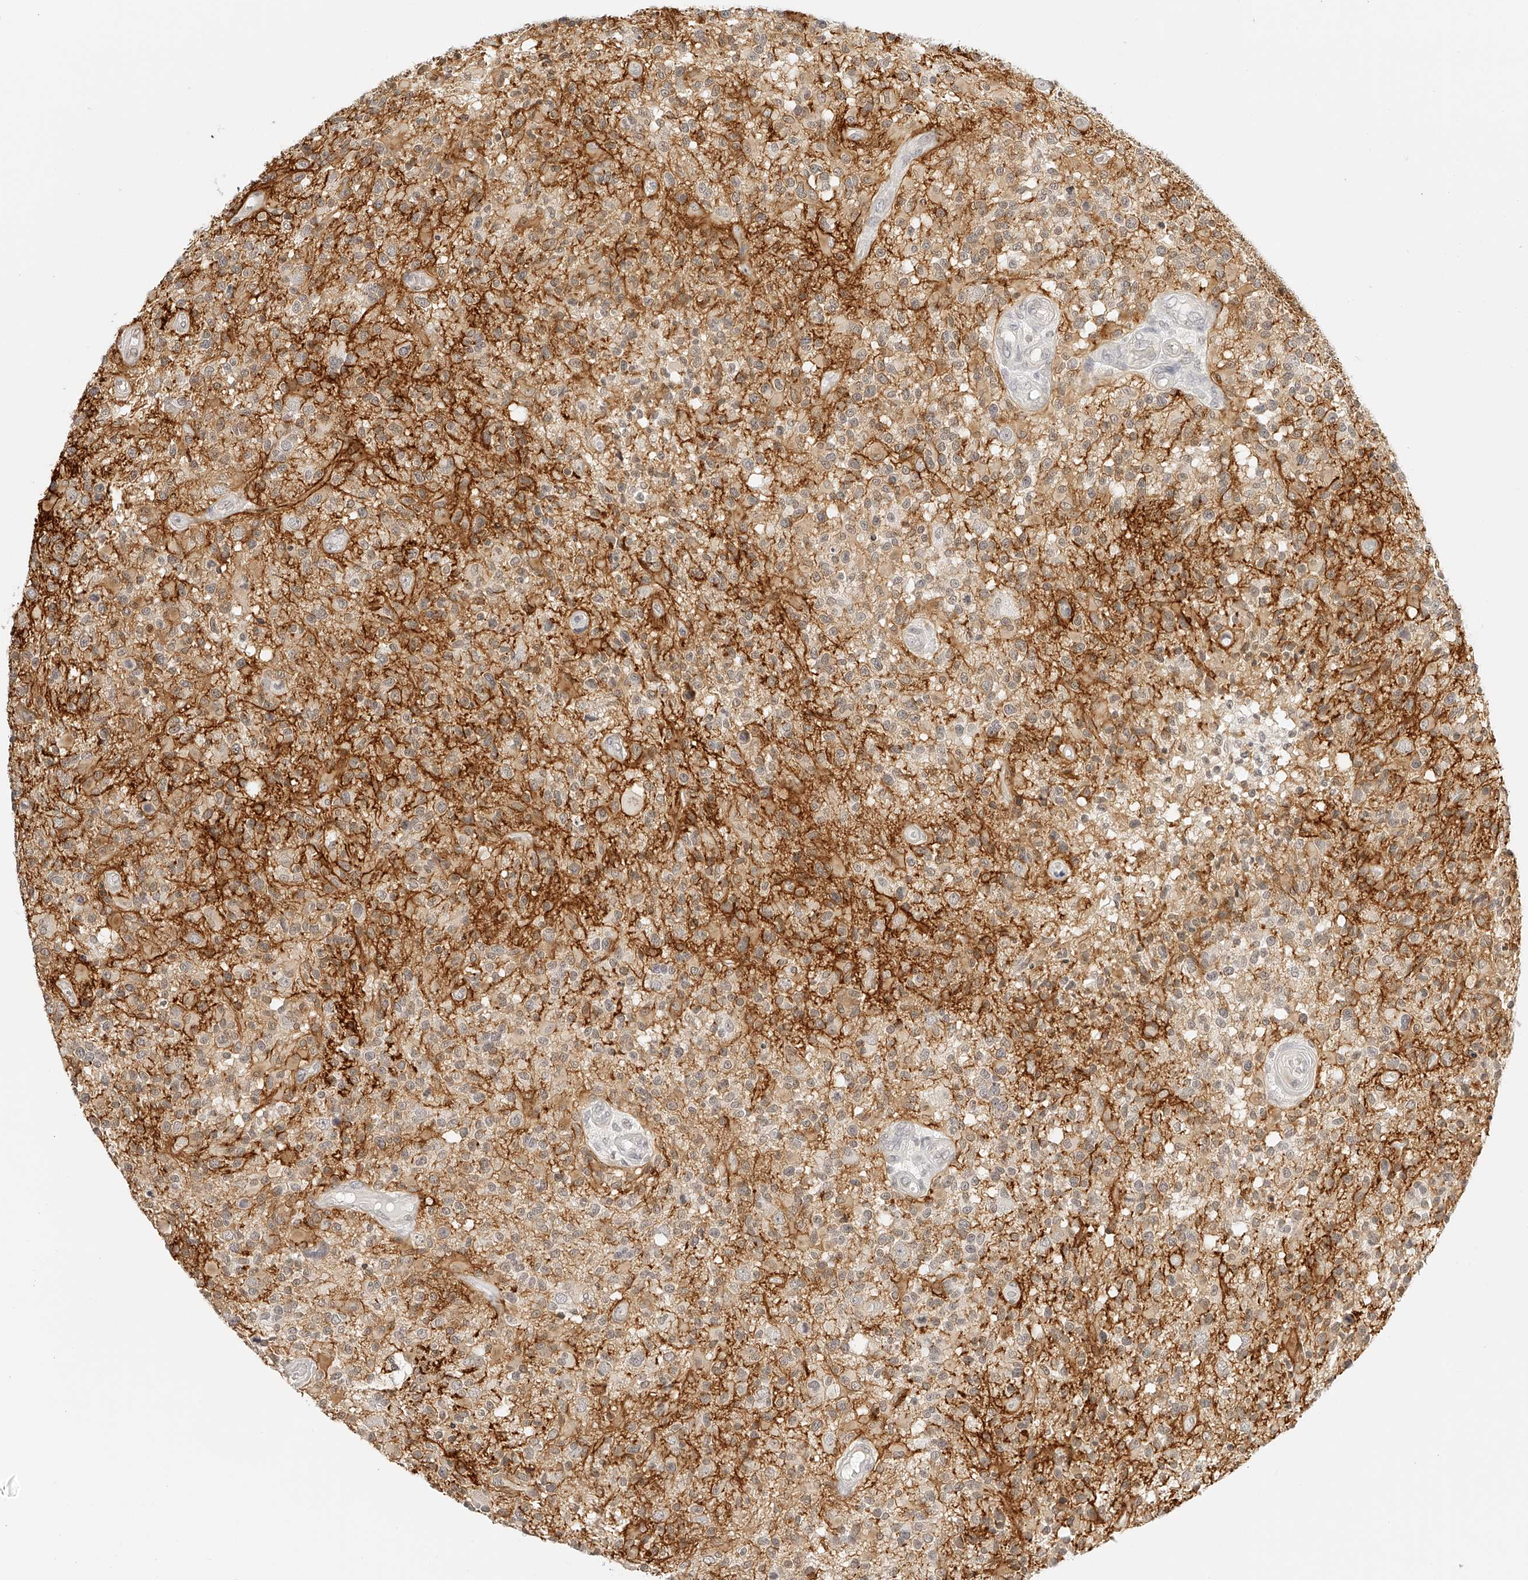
{"staining": {"intensity": "negative", "quantity": "none", "location": "none"}, "tissue": "glioma", "cell_type": "Tumor cells", "image_type": "cancer", "snomed": [{"axis": "morphology", "description": "Glioma, malignant, High grade"}, {"axis": "morphology", "description": "Glioblastoma, NOS"}, {"axis": "topography", "description": "Brain"}], "caption": "The photomicrograph shows no significant positivity in tumor cells of high-grade glioma (malignant). The staining was performed using DAB (3,3'-diaminobenzidine) to visualize the protein expression in brown, while the nuclei were stained in blue with hematoxylin (Magnification: 20x).", "gene": "ZFP69", "patient": {"sex": "male", "age": 60}}